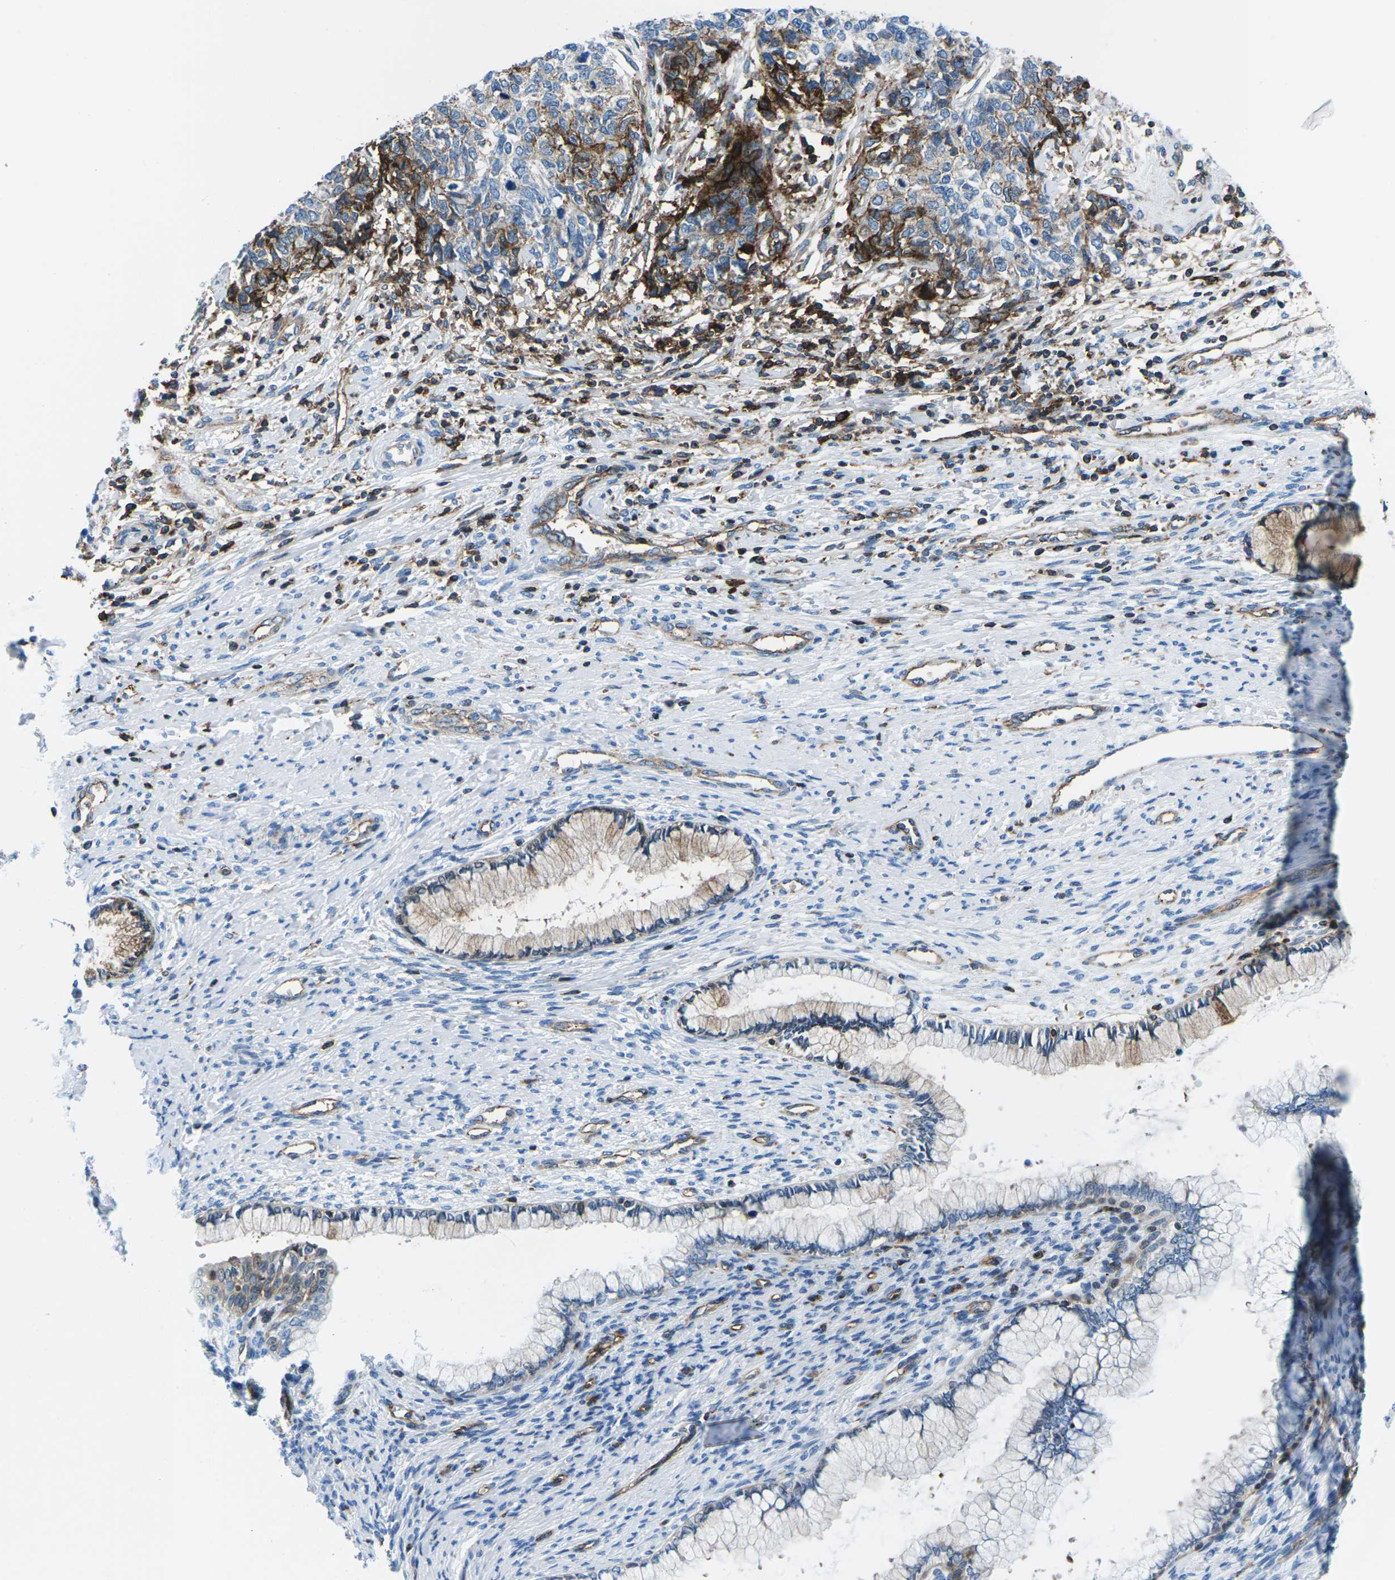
{"staining": {"intensity": "strong", "quantity": "<25%", "location": "cytoplasmic/membranous"}, "tissue": "cervical cancer", "cell_type": "Tumor cells", "image_type": "cancer", "snomed": [{"axis": "morphology", "description": "Squamous cell carcinoma, NOS"}, {"axis": "topography", "description": "Cervix"}], "caption": "Immunohistochemical staining of human cervical cancer exhibits medium levels of strong cytoplasmic/membranous positivity in about <25% of tumor cells.", "gene": "SOCS4", "patient": {"sex": "female", "age": 63}}